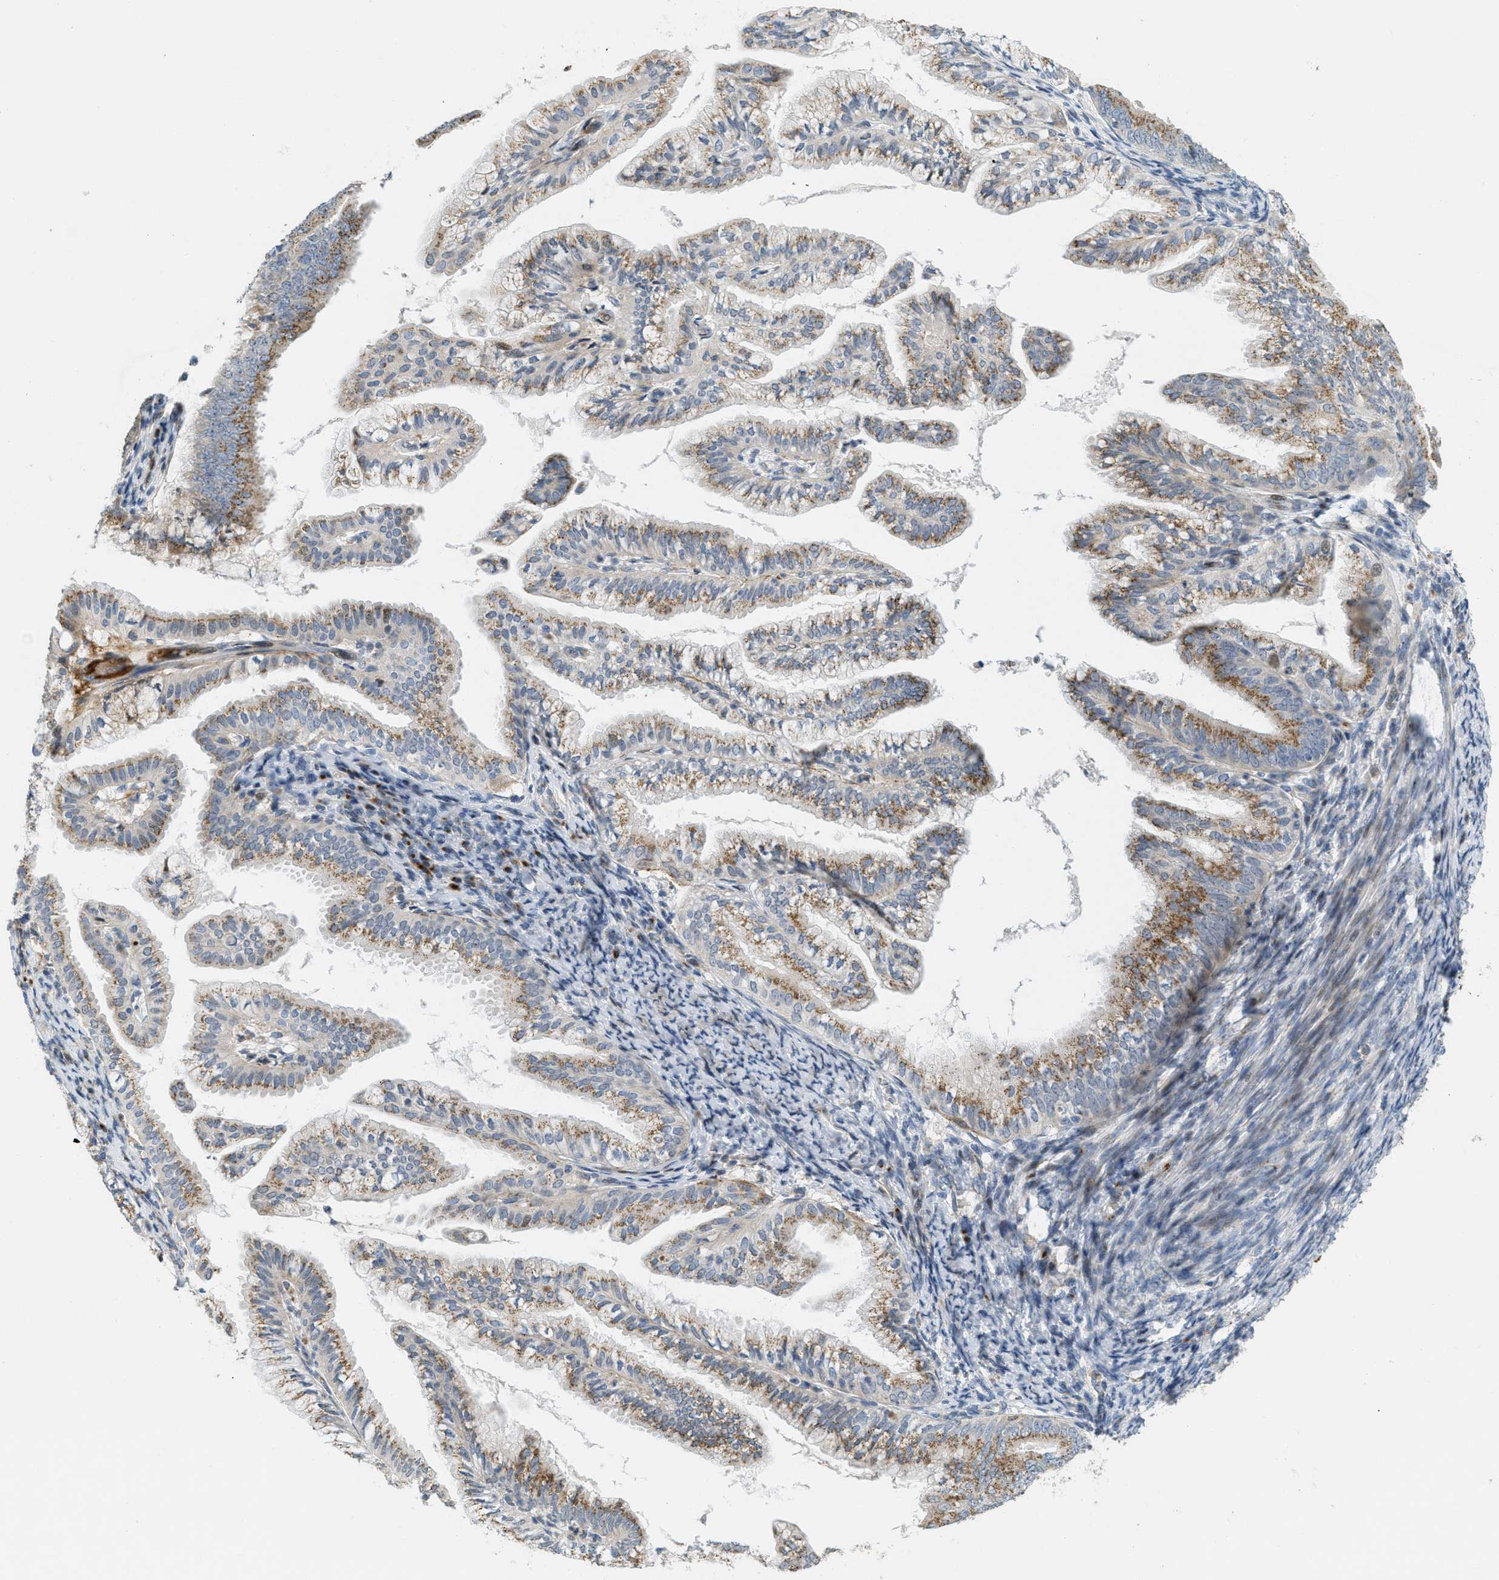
{"staining": {"intensity": "moderate", "quantity": ">75%", "location": "cytoplasmic/membranous"}, "tissue": "endometrial cancer", "cell_type": "Tumor cells", "image_type": "cancer", "snomed": [{"axis": "morphology", "description": "Adenocarcinoma, NOS"}, {"axis": "topography", "description": "Endometrium"}], "caption": "This photomicrograph displays endometrial cancer stained with immunohistochemistry (IHC) to label a protein in brown. The cytoplasmic/membranous of tumor cells show moderate positivity for the protein. Nuclei are counter-stained blue.", "gene": "ZFPL1", "patient": {"sex": "female", "age": 63}}